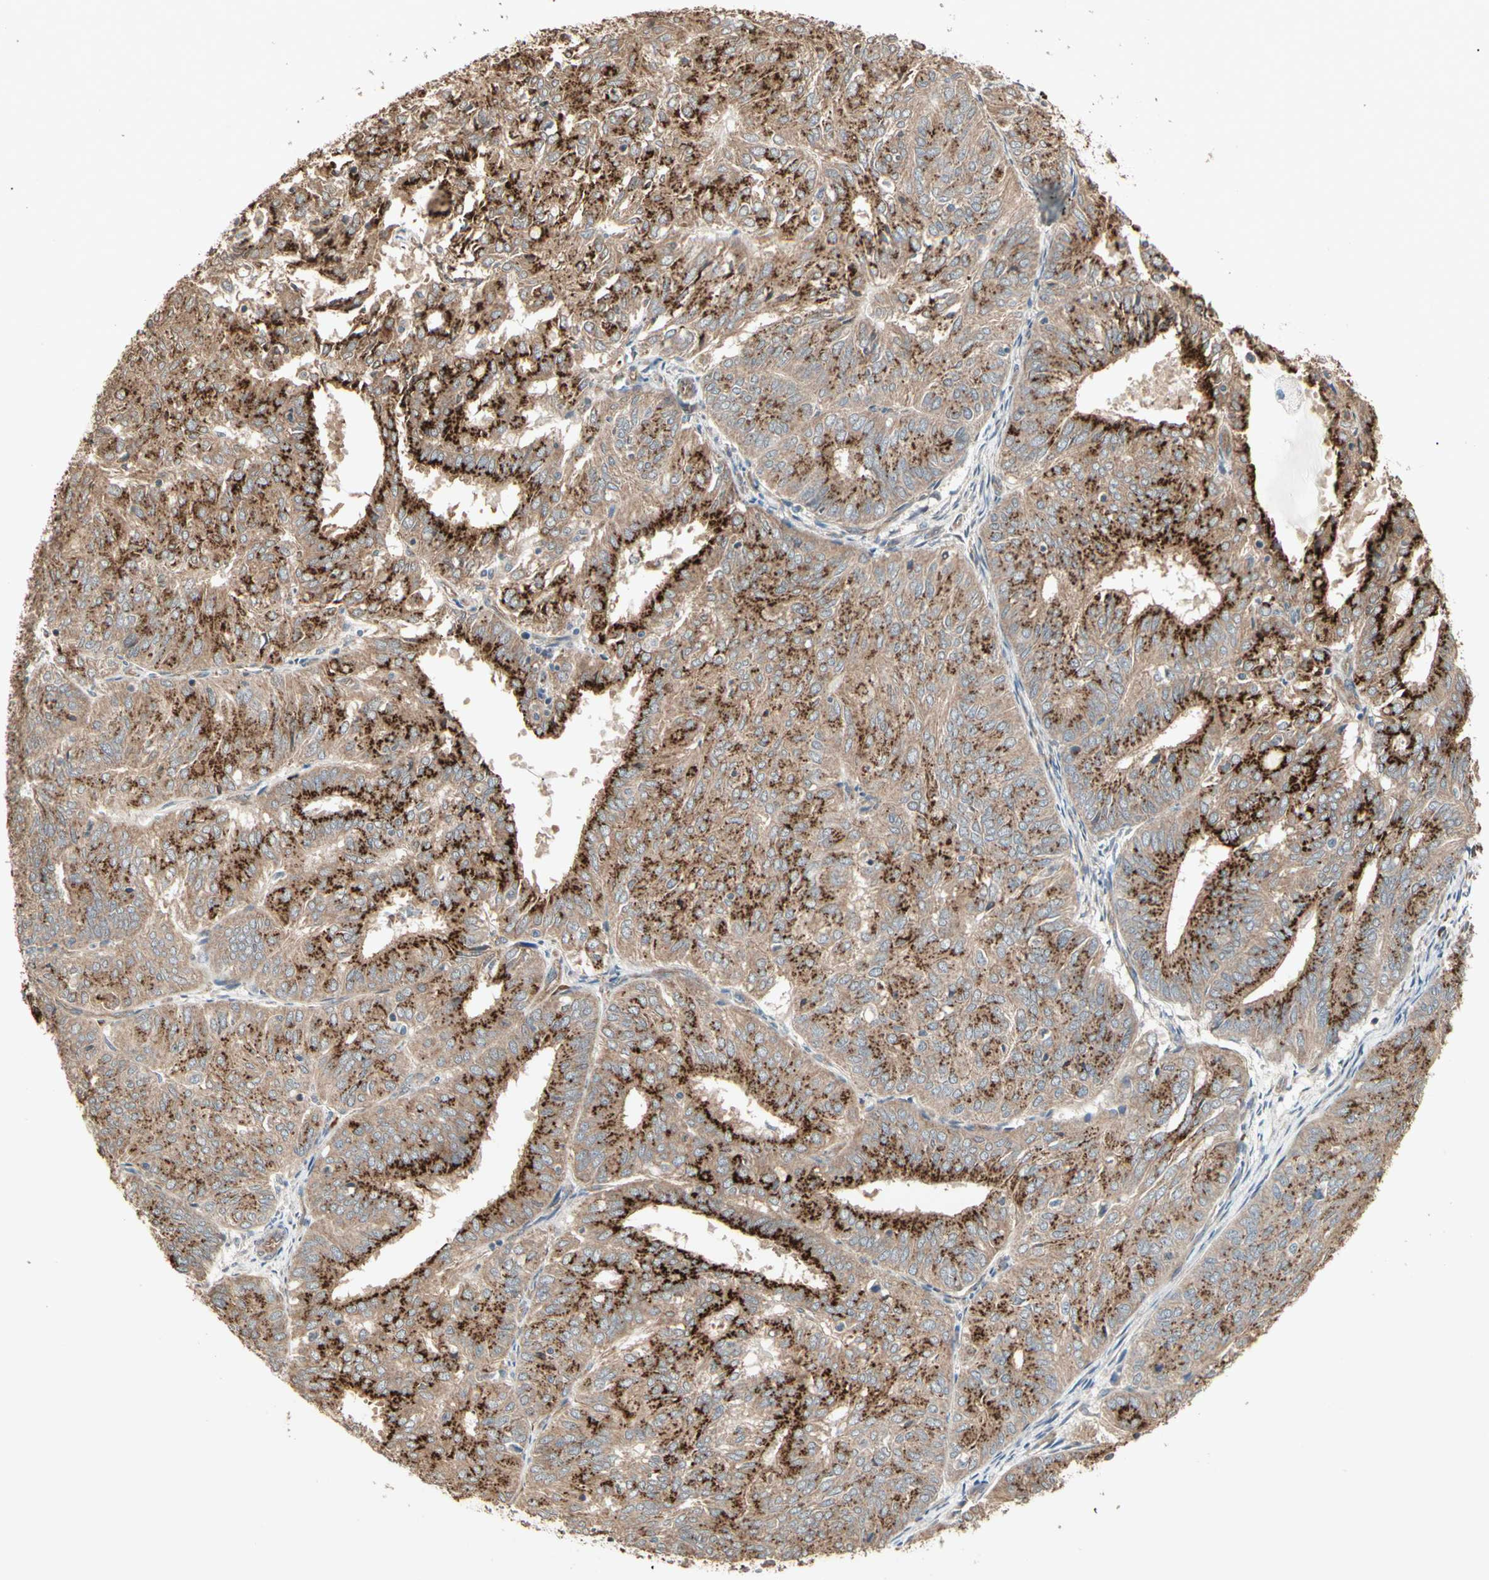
{"staining": {"intensity": "strong", "quantity": ">75%", "location": "cytoplasmic/membranous"}, "tissue": "endometrial cancer", "cell_type": "Tumor cells", "image_type": "cancer", "snomed": [{"axis": "morphology", "description": "Adenocarcinoma, NOS"}, {"axis": "topography", "description": "Uterus"}], "caption": "This image displays endometrial adenocarcinoma stained with immunohistochemistry (IHC) to label a protein in brown. The cytoplasmic/membranous of tumor cells show strong positivity for the protein. Nuclei are counter-stained blue.", "gene": "GALNT3", "patient": {"sex": "female", "age": 60}}